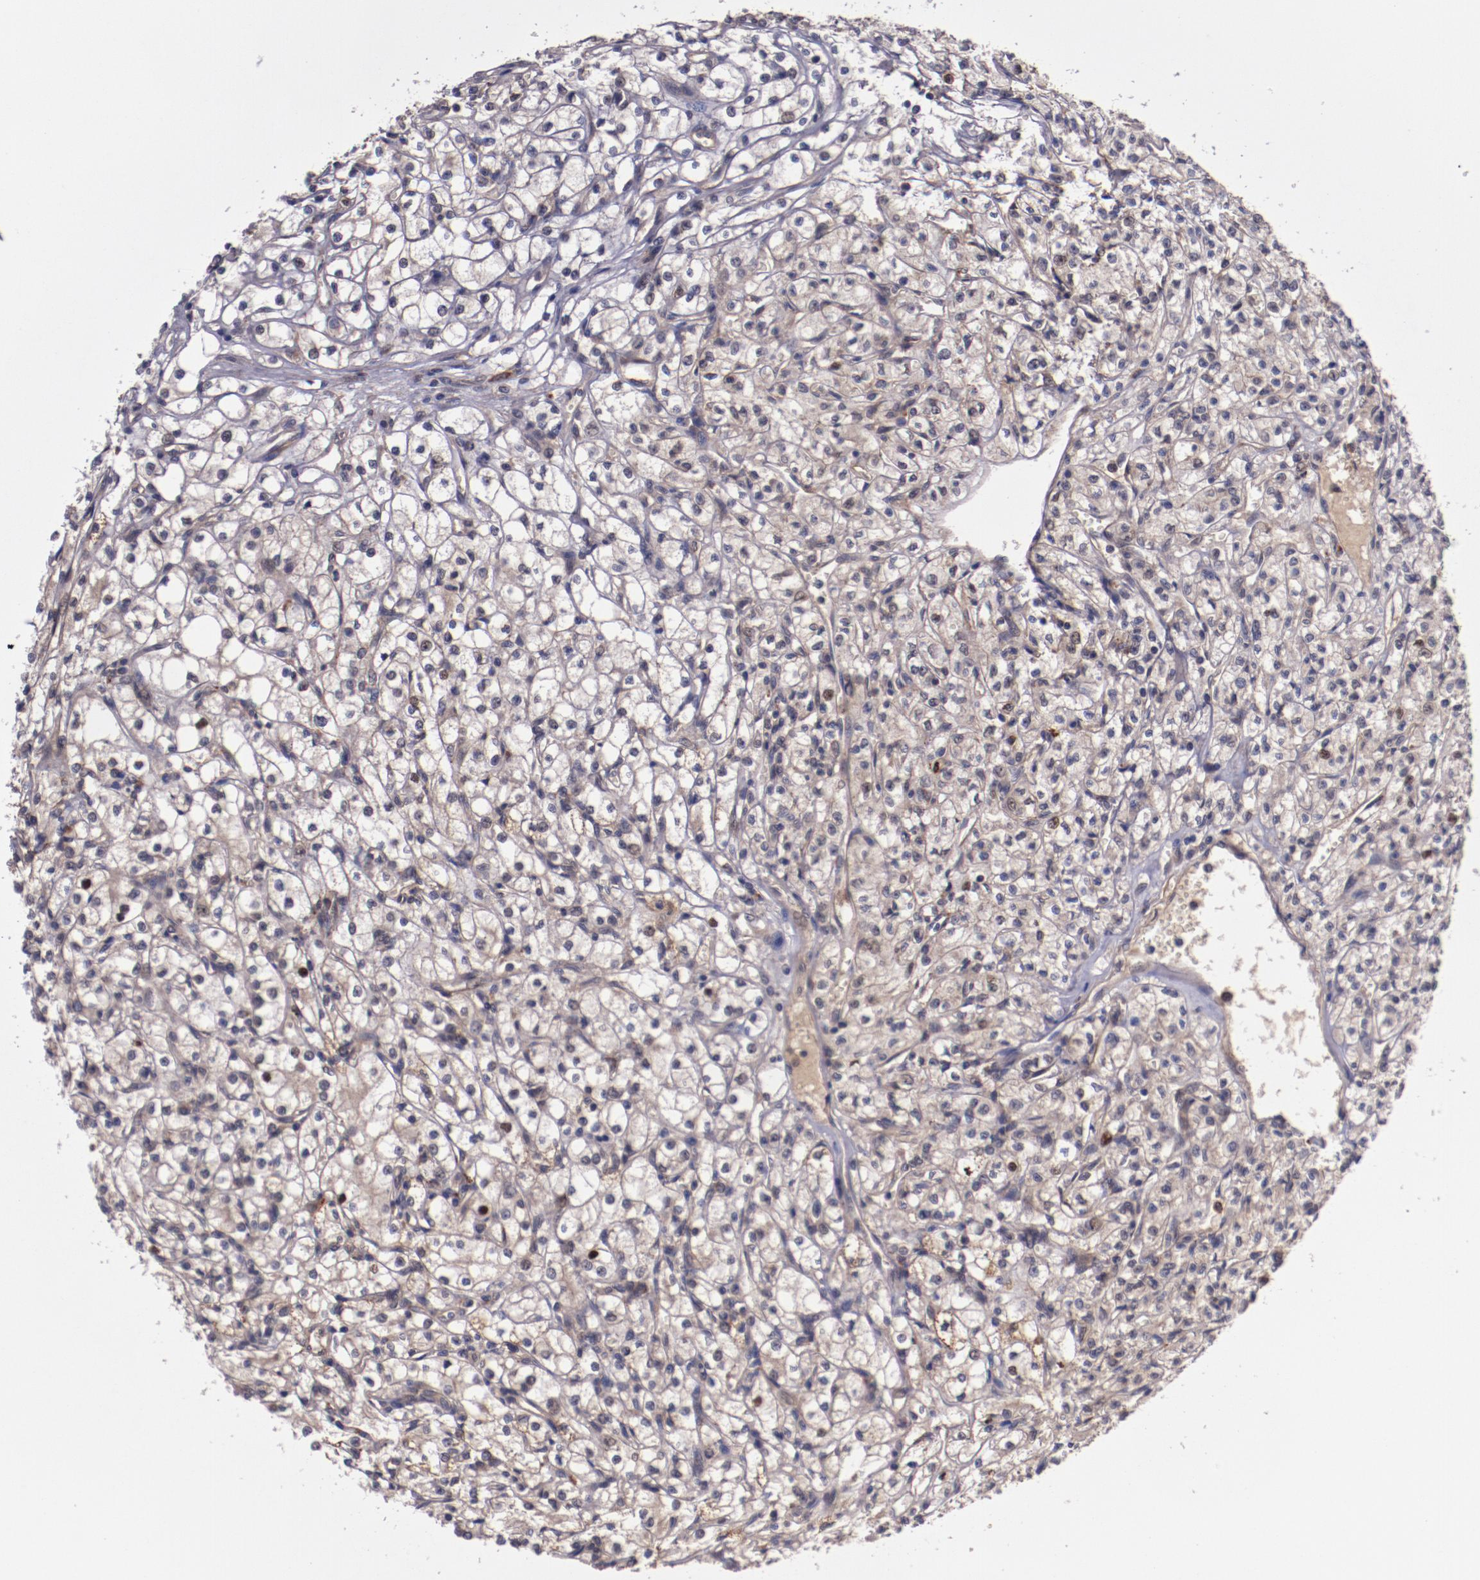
{"staining": {"intensity": "weak", "quantity": "<25%", "location": "cytoplasmic/membranous"}, "tissue": "renal cancer", "cell_type": "Tumor cells", "image_type": "cancer", "snomed": [{"axis": "morphology", "description": "Adenocarcinoma, NOS"}, {"axis": "topography", "description": "Kidney"}], "caption": "This photomicrograph is of adenocarcinoma (renal) stained with immunohistochemistry (IHC) to label a protein in brown with the nuclei are counter-stained blue. There is no expression in tumor cells. (DAB (3,3'-diaminobenzidine) IHC visualized using brightfield microscopy, high magnification).", "gene": "FTSJ1", "patient": {"sex": "male", "age": 61}}